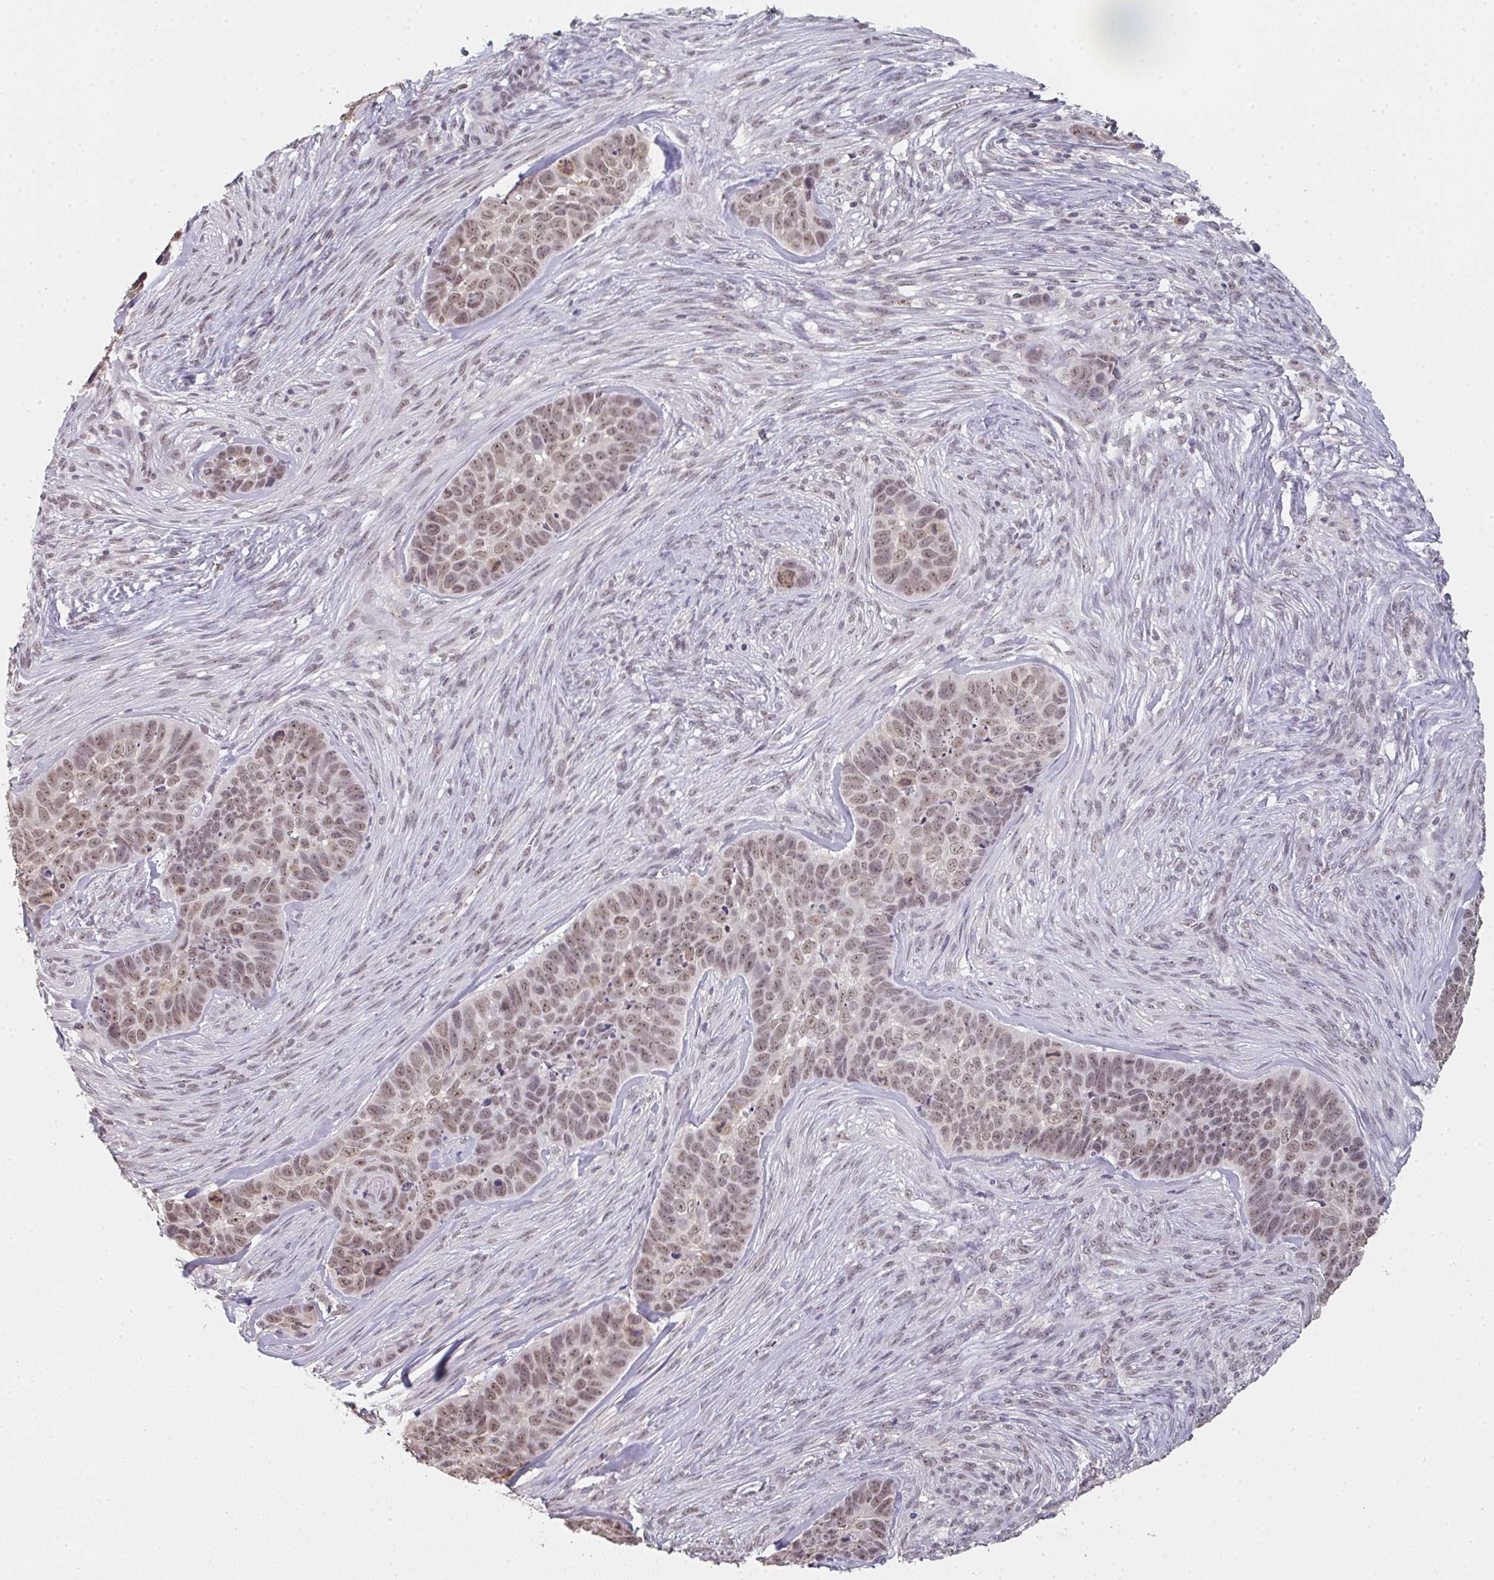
{"staining": {"intensity": "moderate", "quantity": ">75%", "location": "nuclear"}, "tissue": "skin cancer", "cell_type": "Tumor cells", "image_type": "cancer", "snomed": [{"axis": "morphology", "description": "Basal cell carcinoma"}, {"axis": "topography", "description": "Skin"}], "caption": "Human skin cancer stained with a protein marker reveals moderate staining in tumor cells.", "gene": "DKC1", "patient": {"sex": "female", "age": 82}}